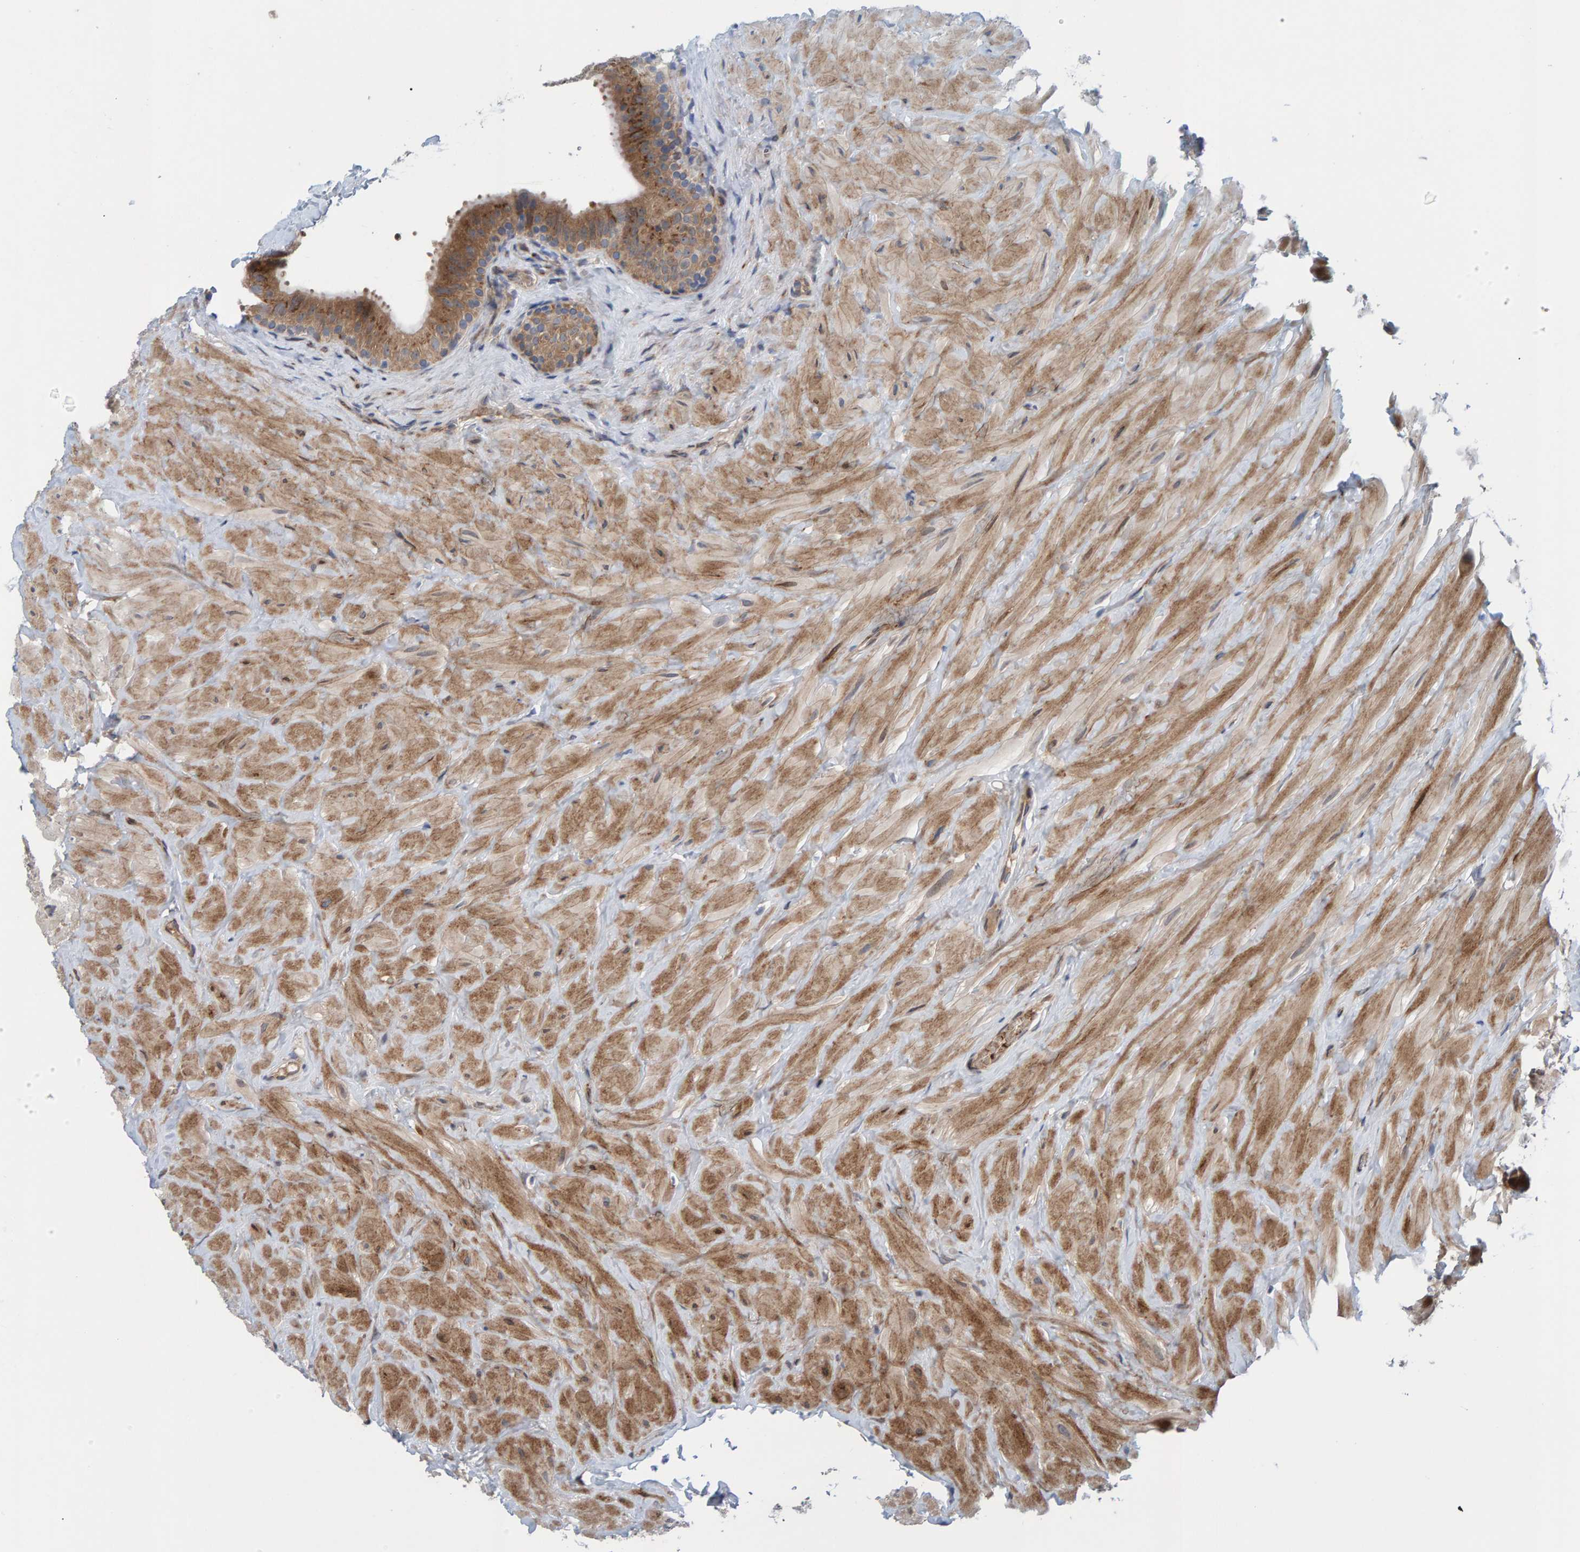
{"staining": {"intensity": "moderate", "quantity": ">75%", "location": "cytoplasmic/membranous"}, "tissue": "epididymis", "cell_type": "Glandular cells", "image_type": "normal", "snomed": [{"axis": "morphology", "description": "Normal tissue, NOS"}, {"axis": "topography", "description": "Vascular tissue"}, {"axis": "topography", "description": "Epididymis"}], "caption": "Human epididymis stained with a brown dye displays moderate cytoplasmic/membranous positive positivity in about >75% of glandular cells.", "gene": "MFSD6L", "patient": {"sex": "male", "age": 49}}